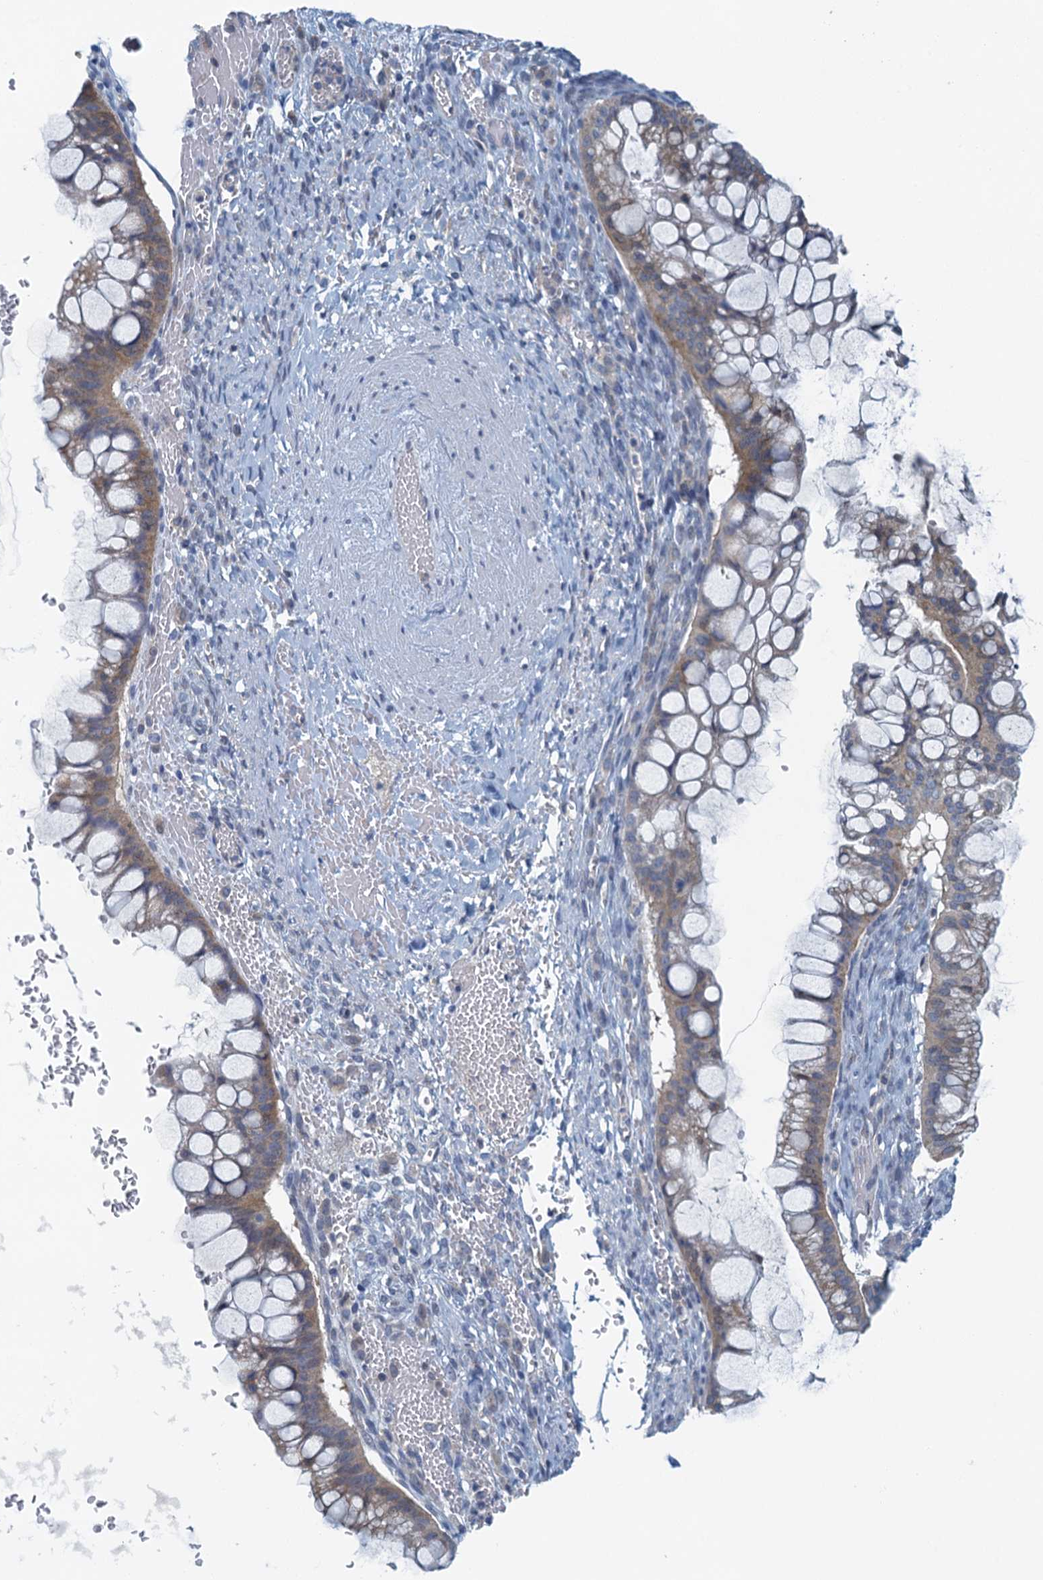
{"staining": {"intensity": "weak", "quantity": ">75%", "location": "cytoplasmic/membranous"}, "tissue": "ovarian cancer", "cell_type": "Tumor cells", "image_type": "cancer", "snomed": [{"axis": "morphology", "description": "Cystadenocarcinoma, mucinous, NOS"}, {"axis": "topography", "description": "Ovary"}], "caption": "An image showing weak cytoplasmic/membranous staining in about >75% of tumor cells in ovarian cancer, as visualized by brown immunohistochemical staining.", "gene": "NCKAP1L", "patient": {"sex": "female", "age": 73}}